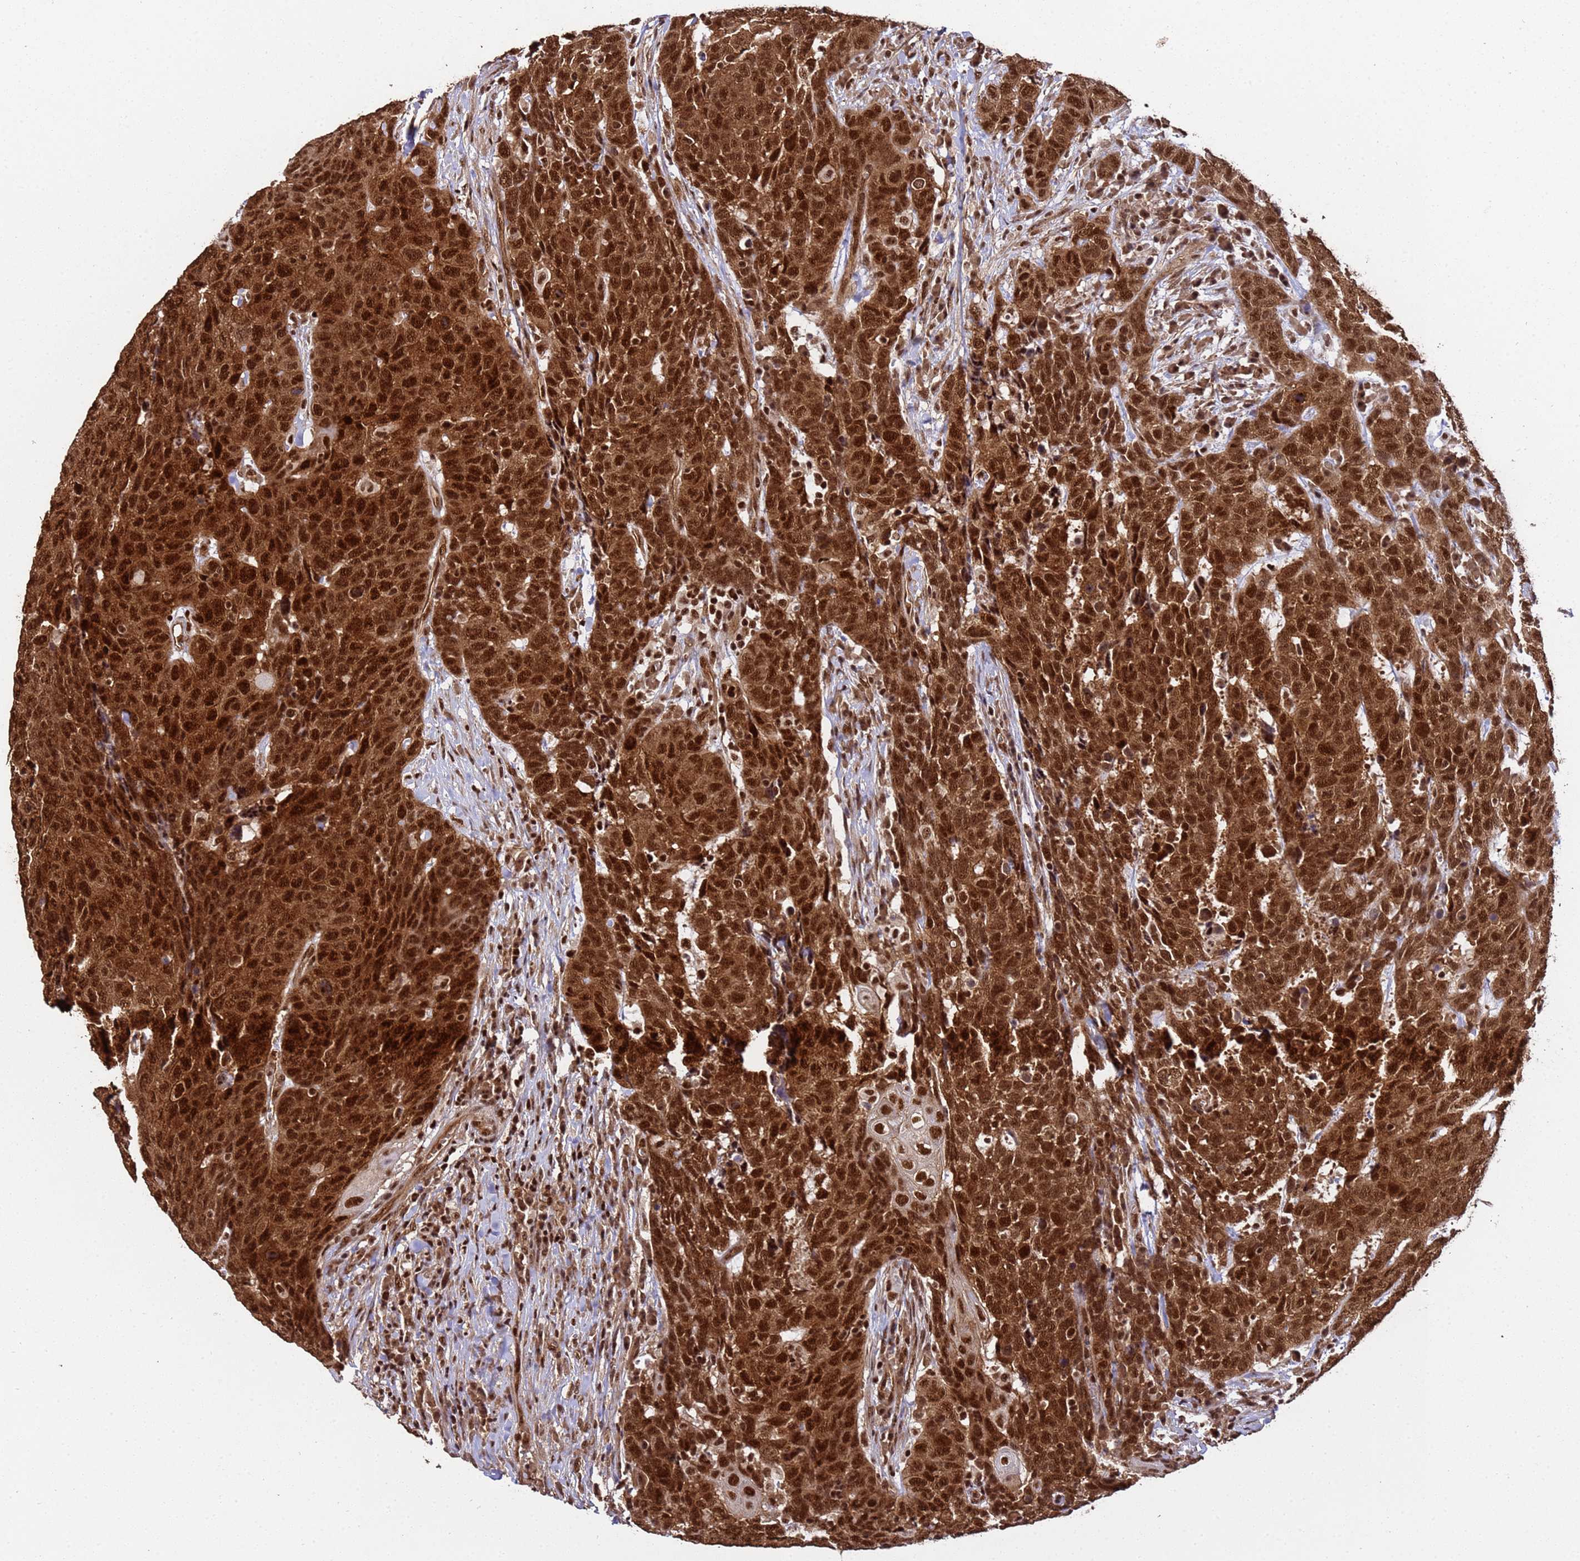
{"staining": {"intensity": "strong", "quantity": ">75%", "location": "cytoplasmic/membranous,nuclear"}, "tissue": "head and neck cancer", "cell_type": "Tumor cells", "image_type": "cancer", "snomed": [{"axis": "morphology", "description": "Squamous cell carcinoma, NOS"}, {"axis": "topography", "description": "Head-Neck"}], "caption": "Strong cytoplasmic/membranous and nuclear positivity is seen in approximately >75% of tumor cells in head and neck cancer (squamous cell carcinoma). The protein is stained brown, and the nuclei are stained in blue (DAB IHC with brightfield microscopy, high magnification).", "gene": "SYF2", "patient": {"sex": "male", "age": 66}}